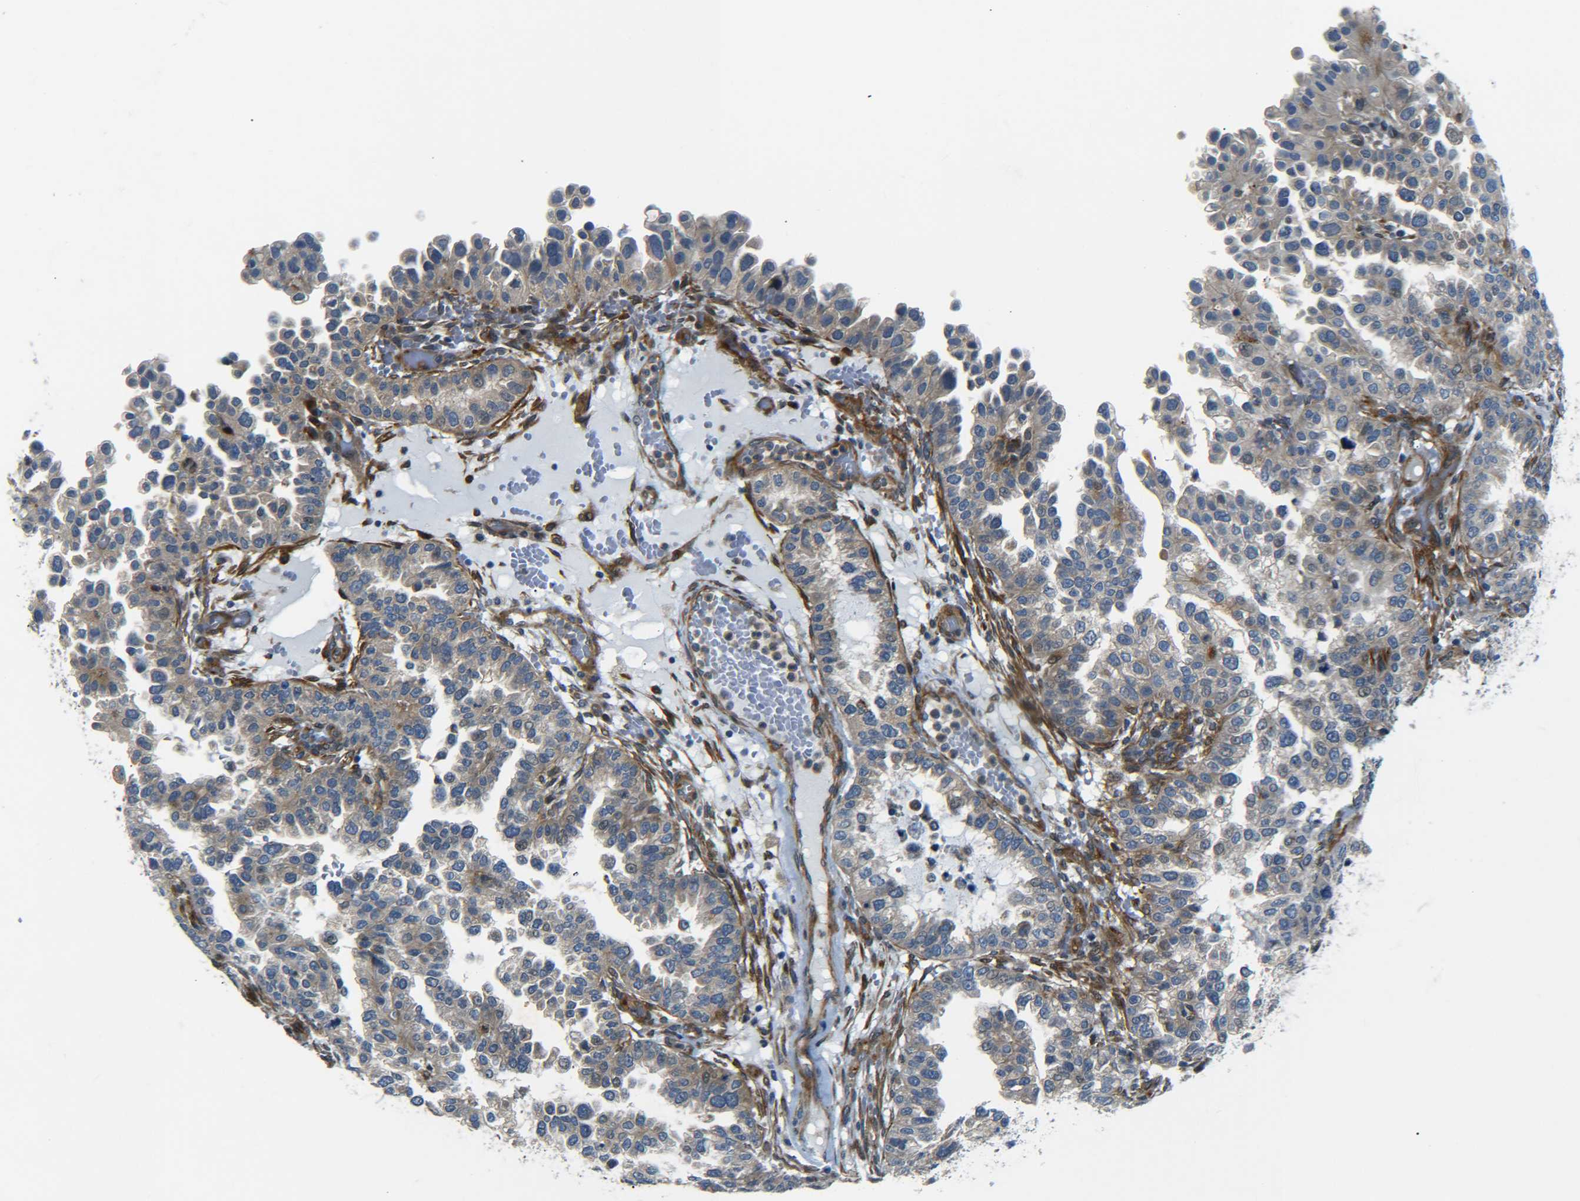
{"staining": {"intensity": "weak", "quantity": "25%-75%", "location": "cytoplasmic/membranous"}, "tissue": "endometrial cancer", "cell_type": "Tumor cells", "image_type": "cancer", "snomed": [{"axis": "morphology", "description": "Adenocarcinoma, NOS"}, {"axis": "topography", "description": "Endometrium"}], "caption": "Endometrial adenocarcinoma stained with DAB IHC reveals low levels of weak cytoplasmic/membranous expression in about 25%-75% of tumor cells.", "gene": "MEIS1", "patient": {"sex": "female", "age": 85}}